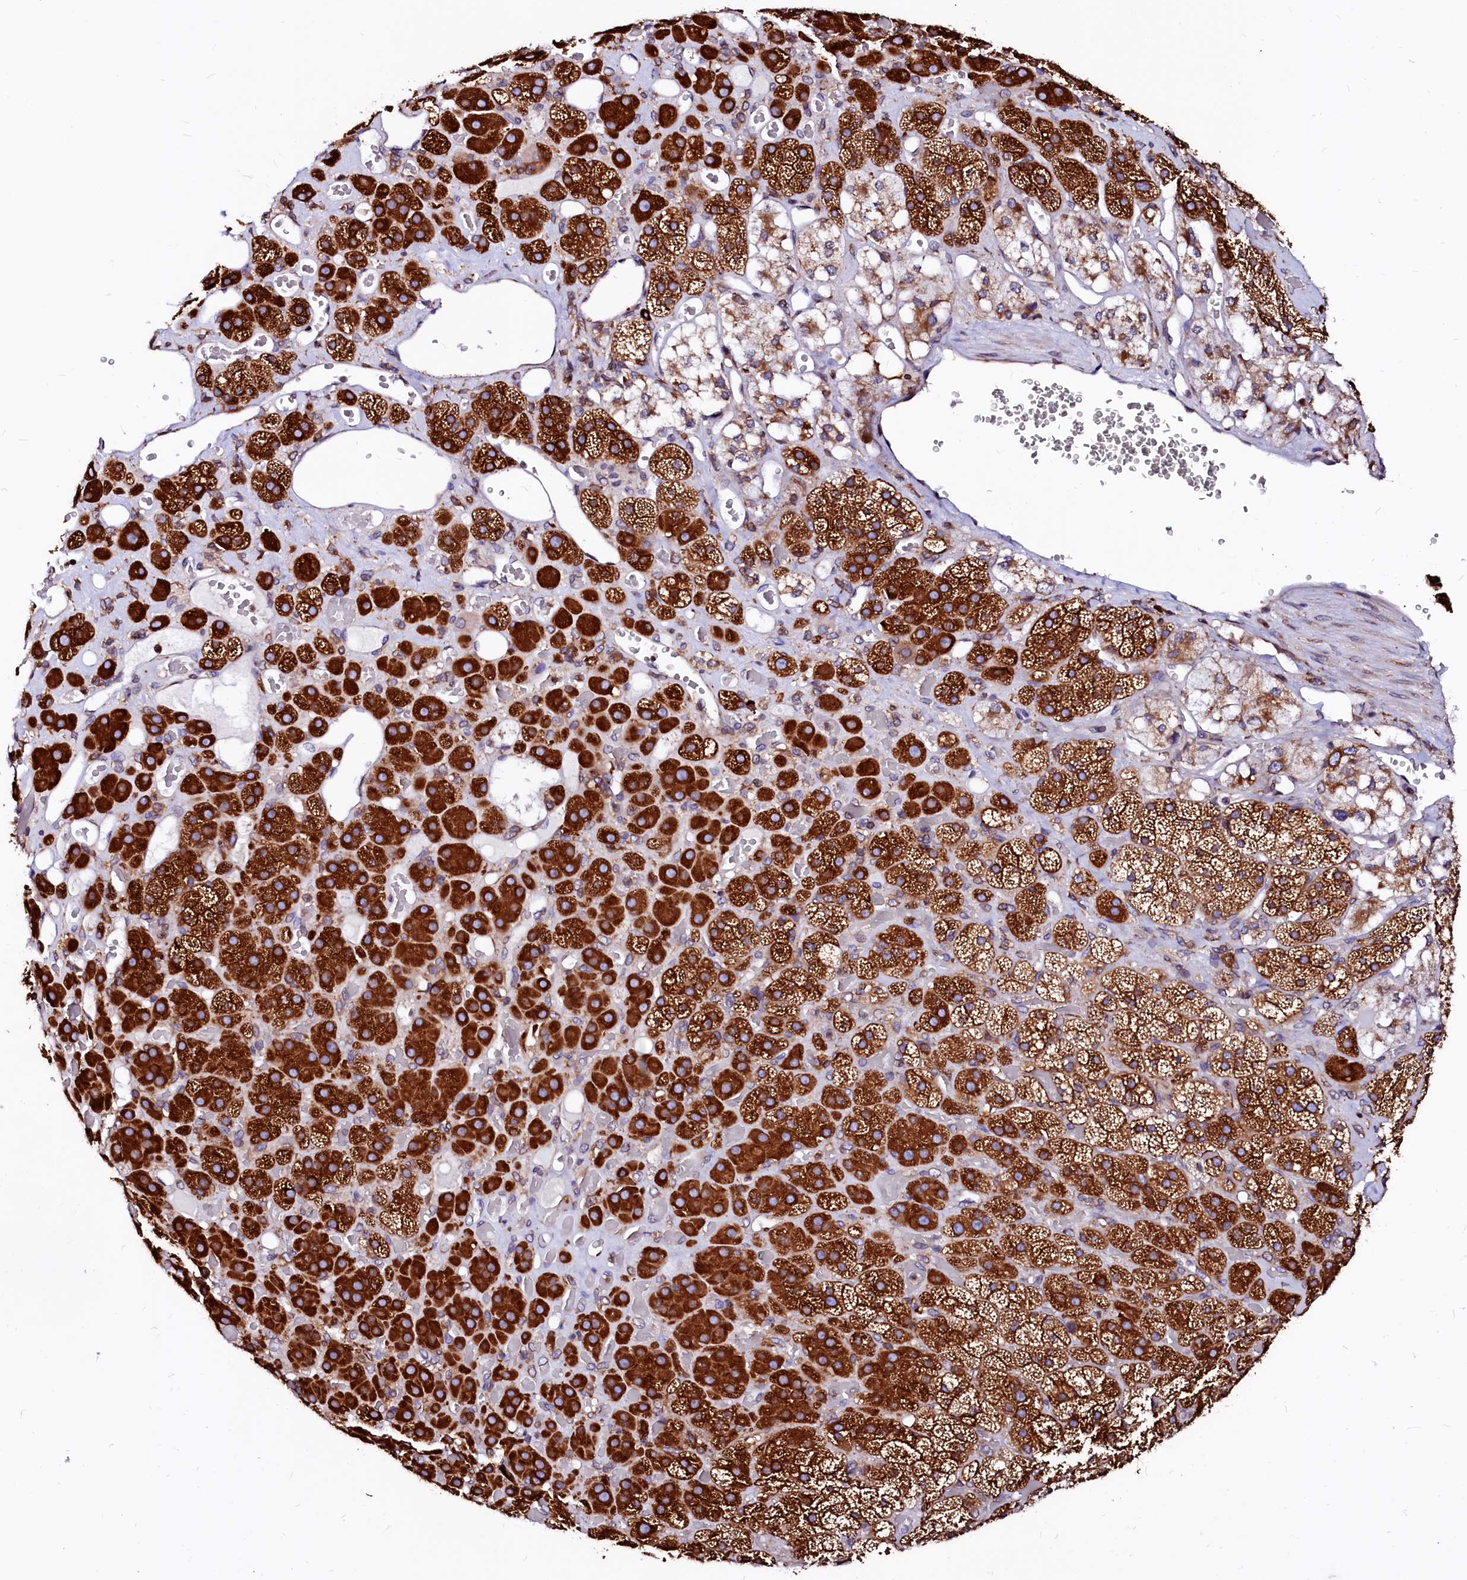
{"staining": {"intensity": "strong", "quantity": ">75%", "location": "cytoplasmic/membranous"}, "tissue": "adrenal gland", "cell_type": "Glandular cells", "image_type": "normal", "snomed": [{"axis": "morphology", "description": "Normal tissue, NOS"}, {"axis": "topography", "description": "Adrenal gland"}], "caption": "Human adrenal gland stained with a protein marker exhibits strong staining in glandular cells.", "gene": "DERL1", "patient": {"sex": "male", "age": 57}}